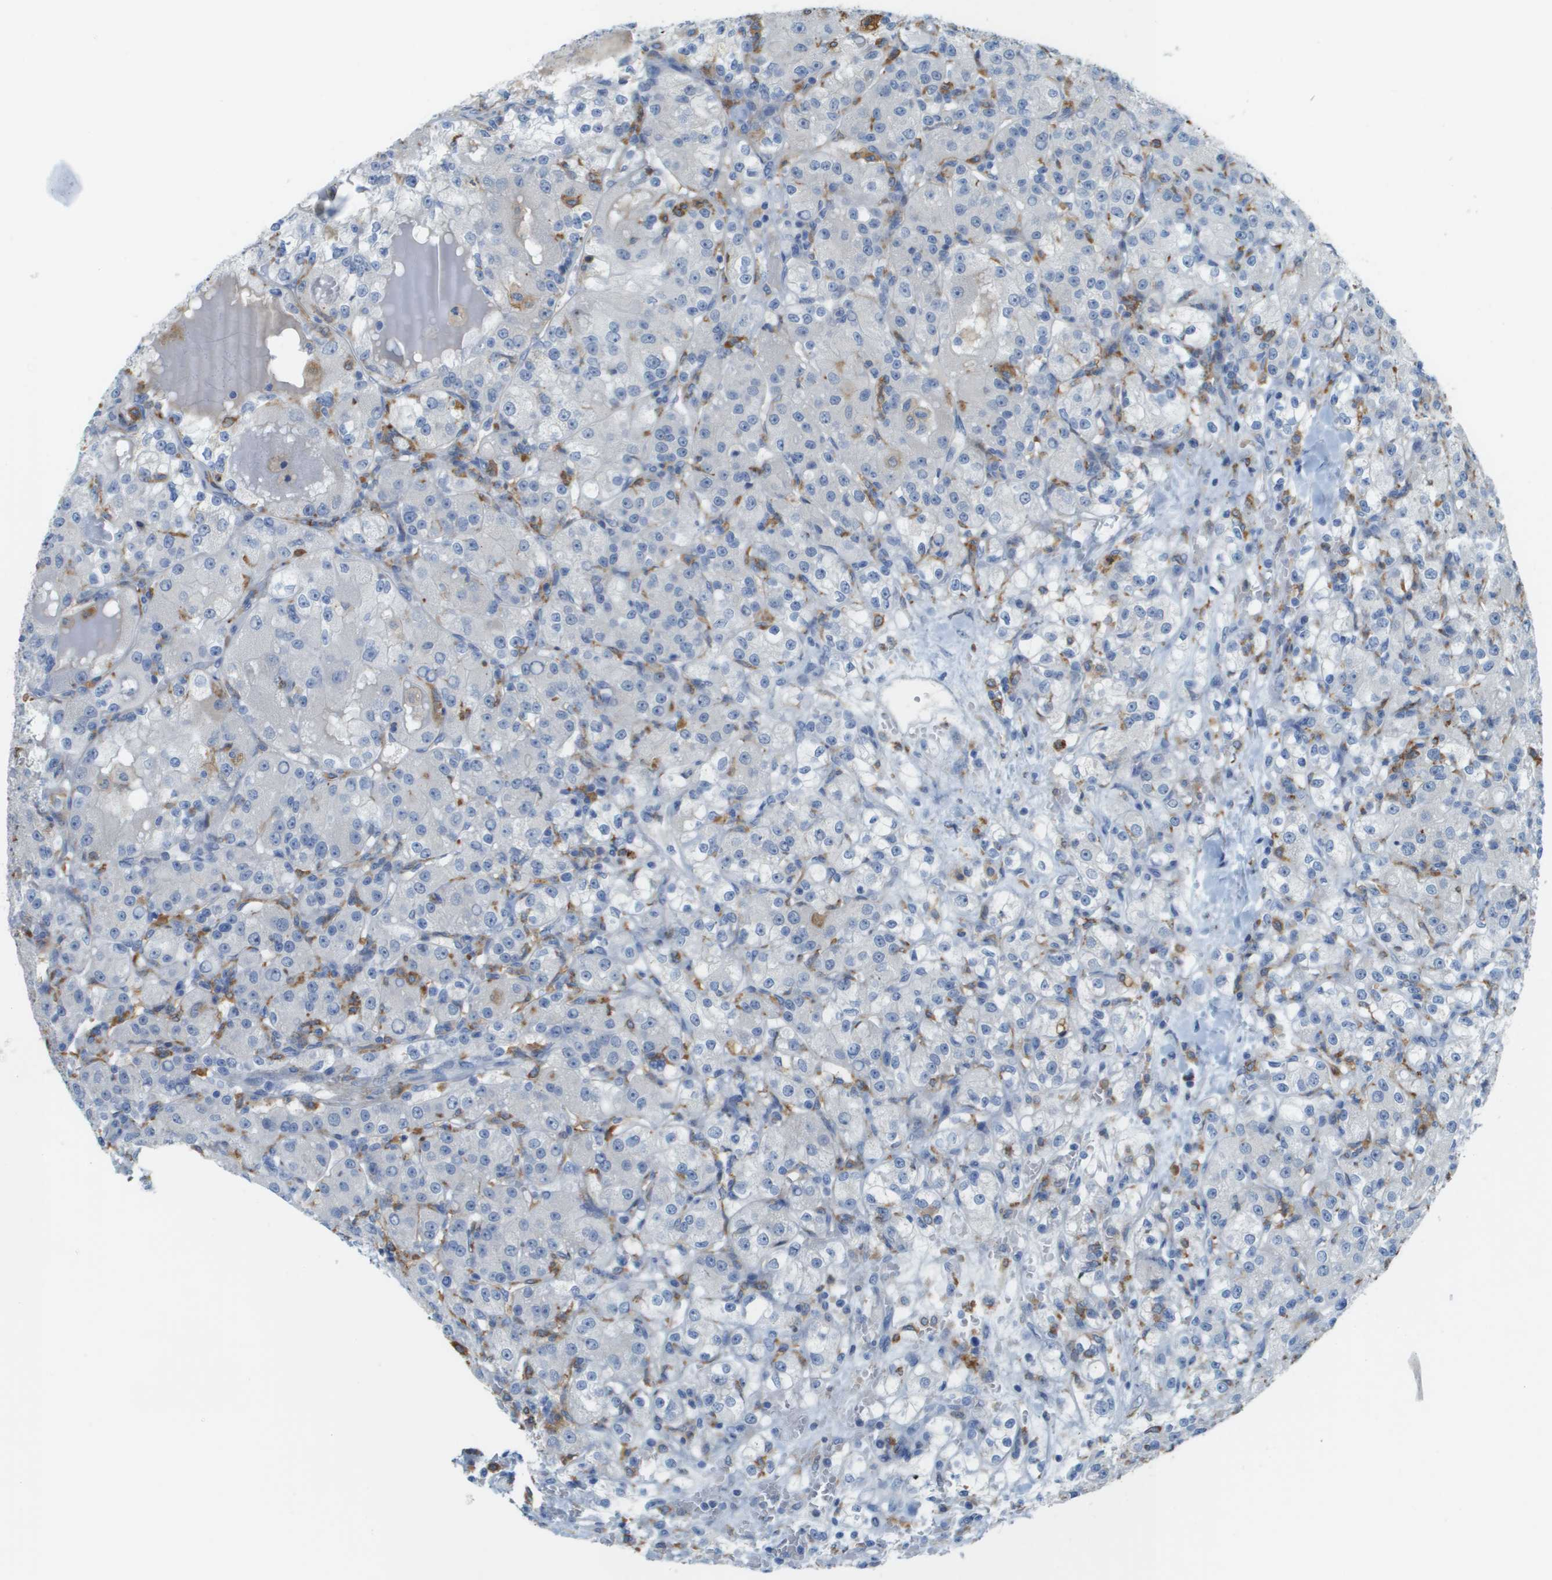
{"staining": {"intensity": "negative", "quantity": "none", "location": "none"}, "tissue": "renal cancer", "cell_type": "Tumor cells", "image_type": "cancer", "snomed": [{"axis": "morphology", "description": "Normal tissue, NOS"}, {"axis": "morphology", "description": "Adenocarcinoma, NOS"}, {"axis": "topography", "description": "Kidney"}], "caption": "Immunohistochemistry (IHC) of human adenocarcinoma (renal) exhibits no positivity in tumor cells. (Brightfield microscopy of DAB immunohistochemistry at high magnification).", "gene": "ZBTB43", "patient": {"sex": "male", "age": 61}}